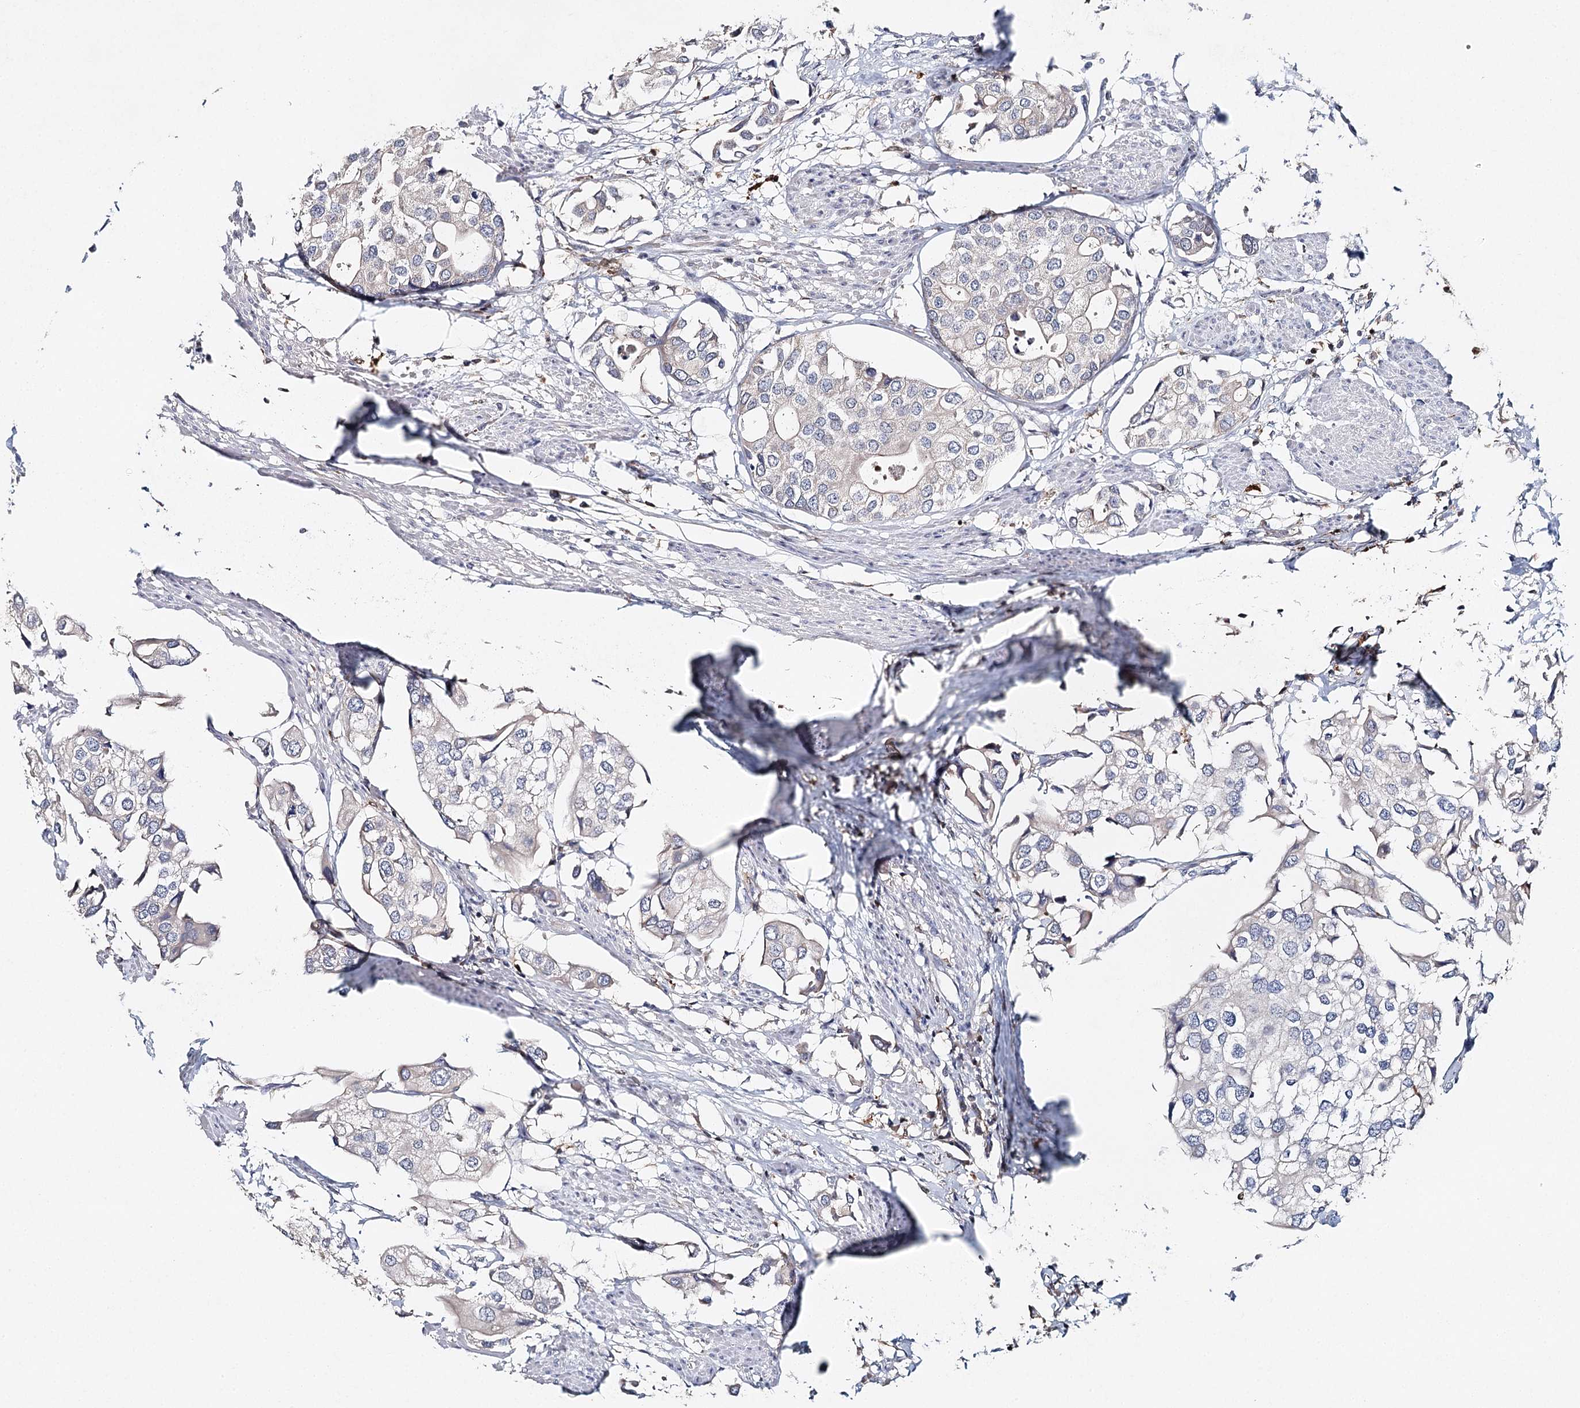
{"staining": {"intensity": "negative", "quantity": "none", "location": "none"}, "tissue": "urothelial cancer", "cell_type": "Tumor cells", "image_type": "cancer", "snomed": [{"axis": "morphology", "description": "Urothelial carcinoma, High grade"}, {"axis": "topography", "description": "Urinary bladder"}], "caption": "A micrograph of human urothelial cancer is negative for staining in tumor cells.", "gene": "SLC41A2", "patient": {"sex": "male", "age": 64}}